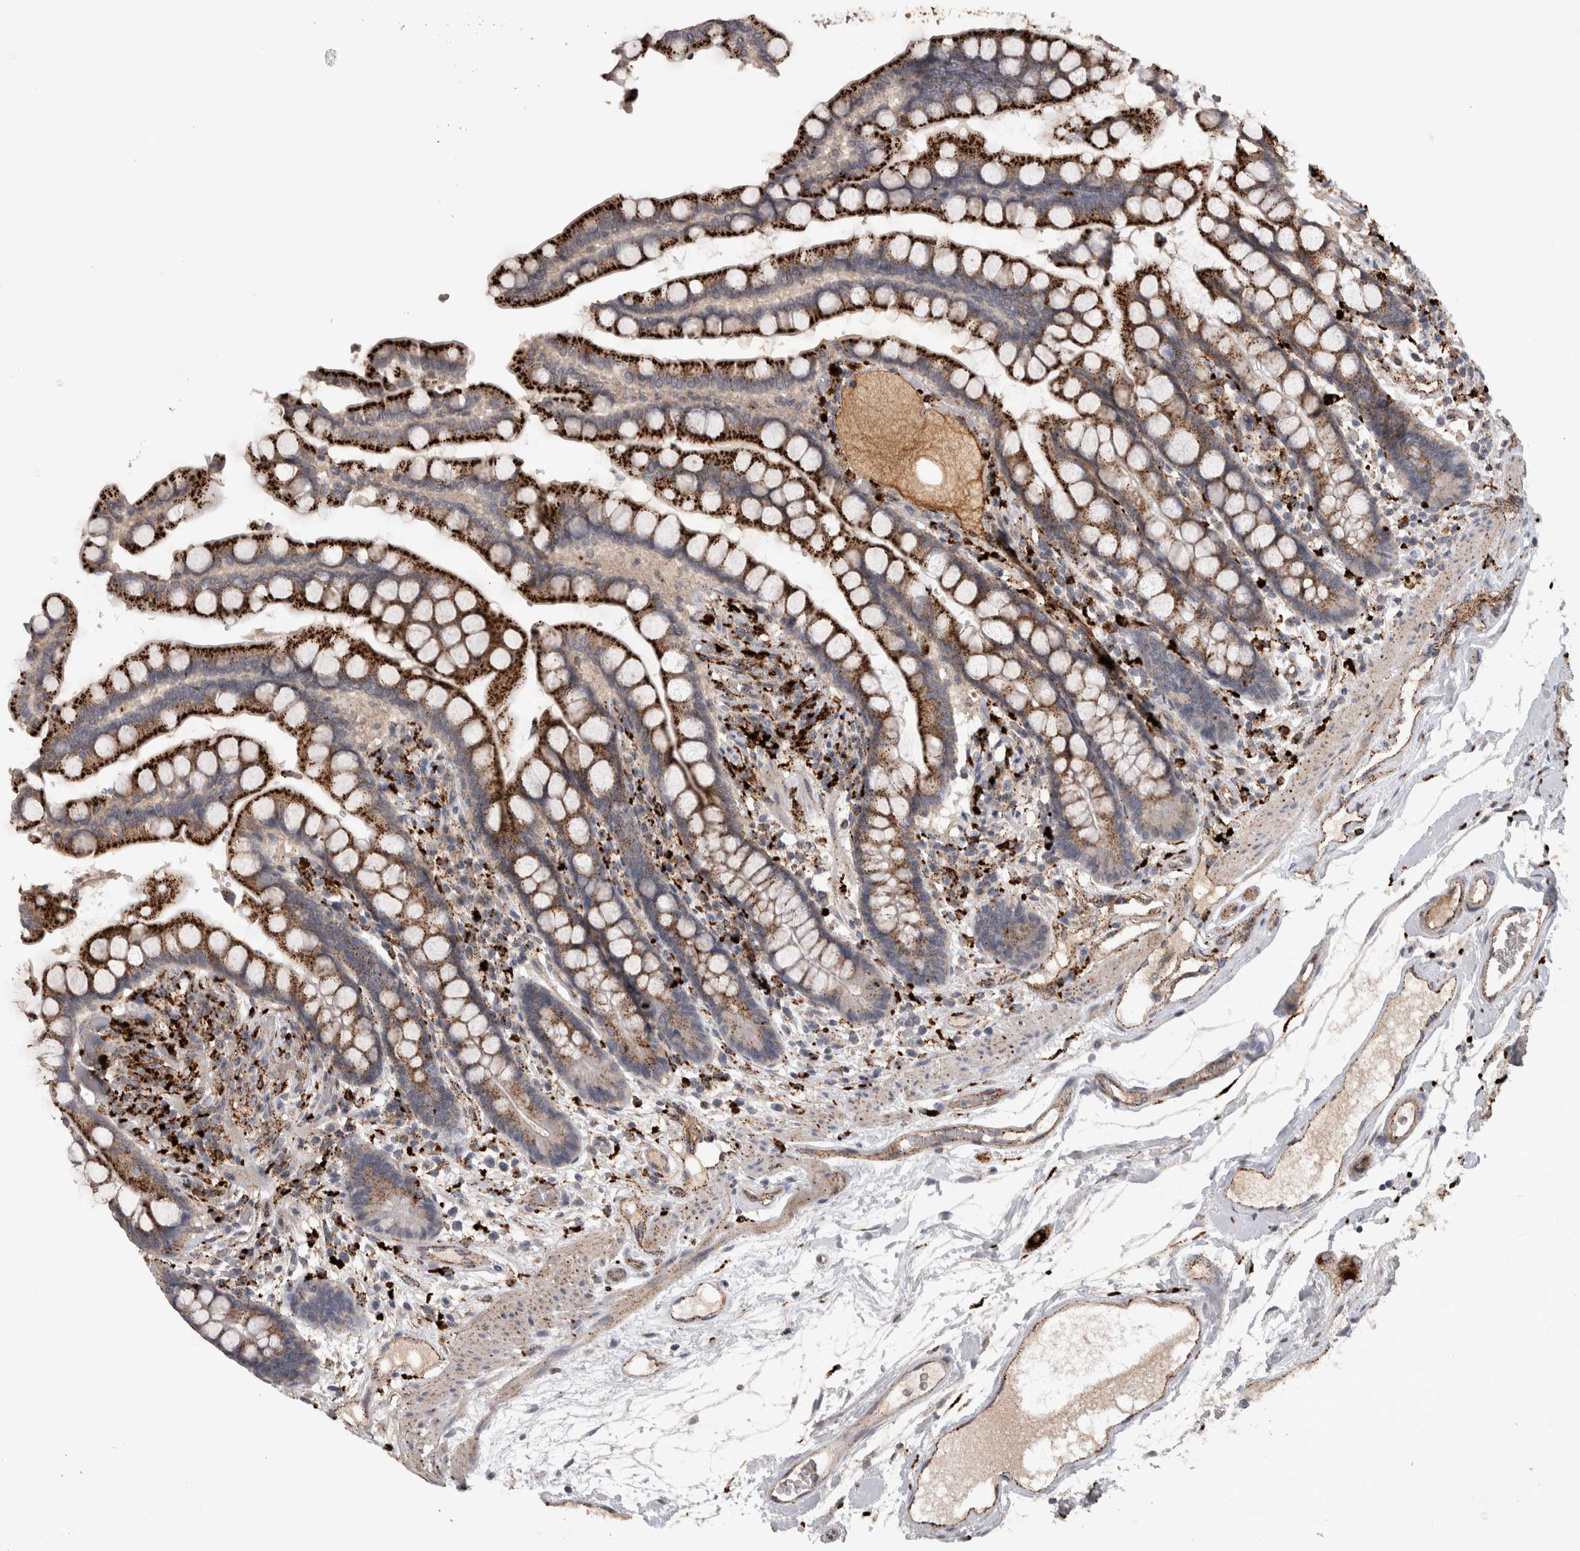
{"staining": {"intensity": "moderate", "quantity": ">75%", "location": "cytoplasmic/membranous"}, "tissue": "colon", "cell_type": "Endothelial cells", "image_type": "normal", "snomed": [{"axis": "morphology", "description": "Normal tissue, NOS"}, {"axis": "topography", "description": "Colon"}], "caption": "Endothelial cells reveal moderate cytoplasmic/membranous expression in about >75% of cells in normal colon.", "gene": "CTSZ", "patient": {"sex": "male", "age": 73}}